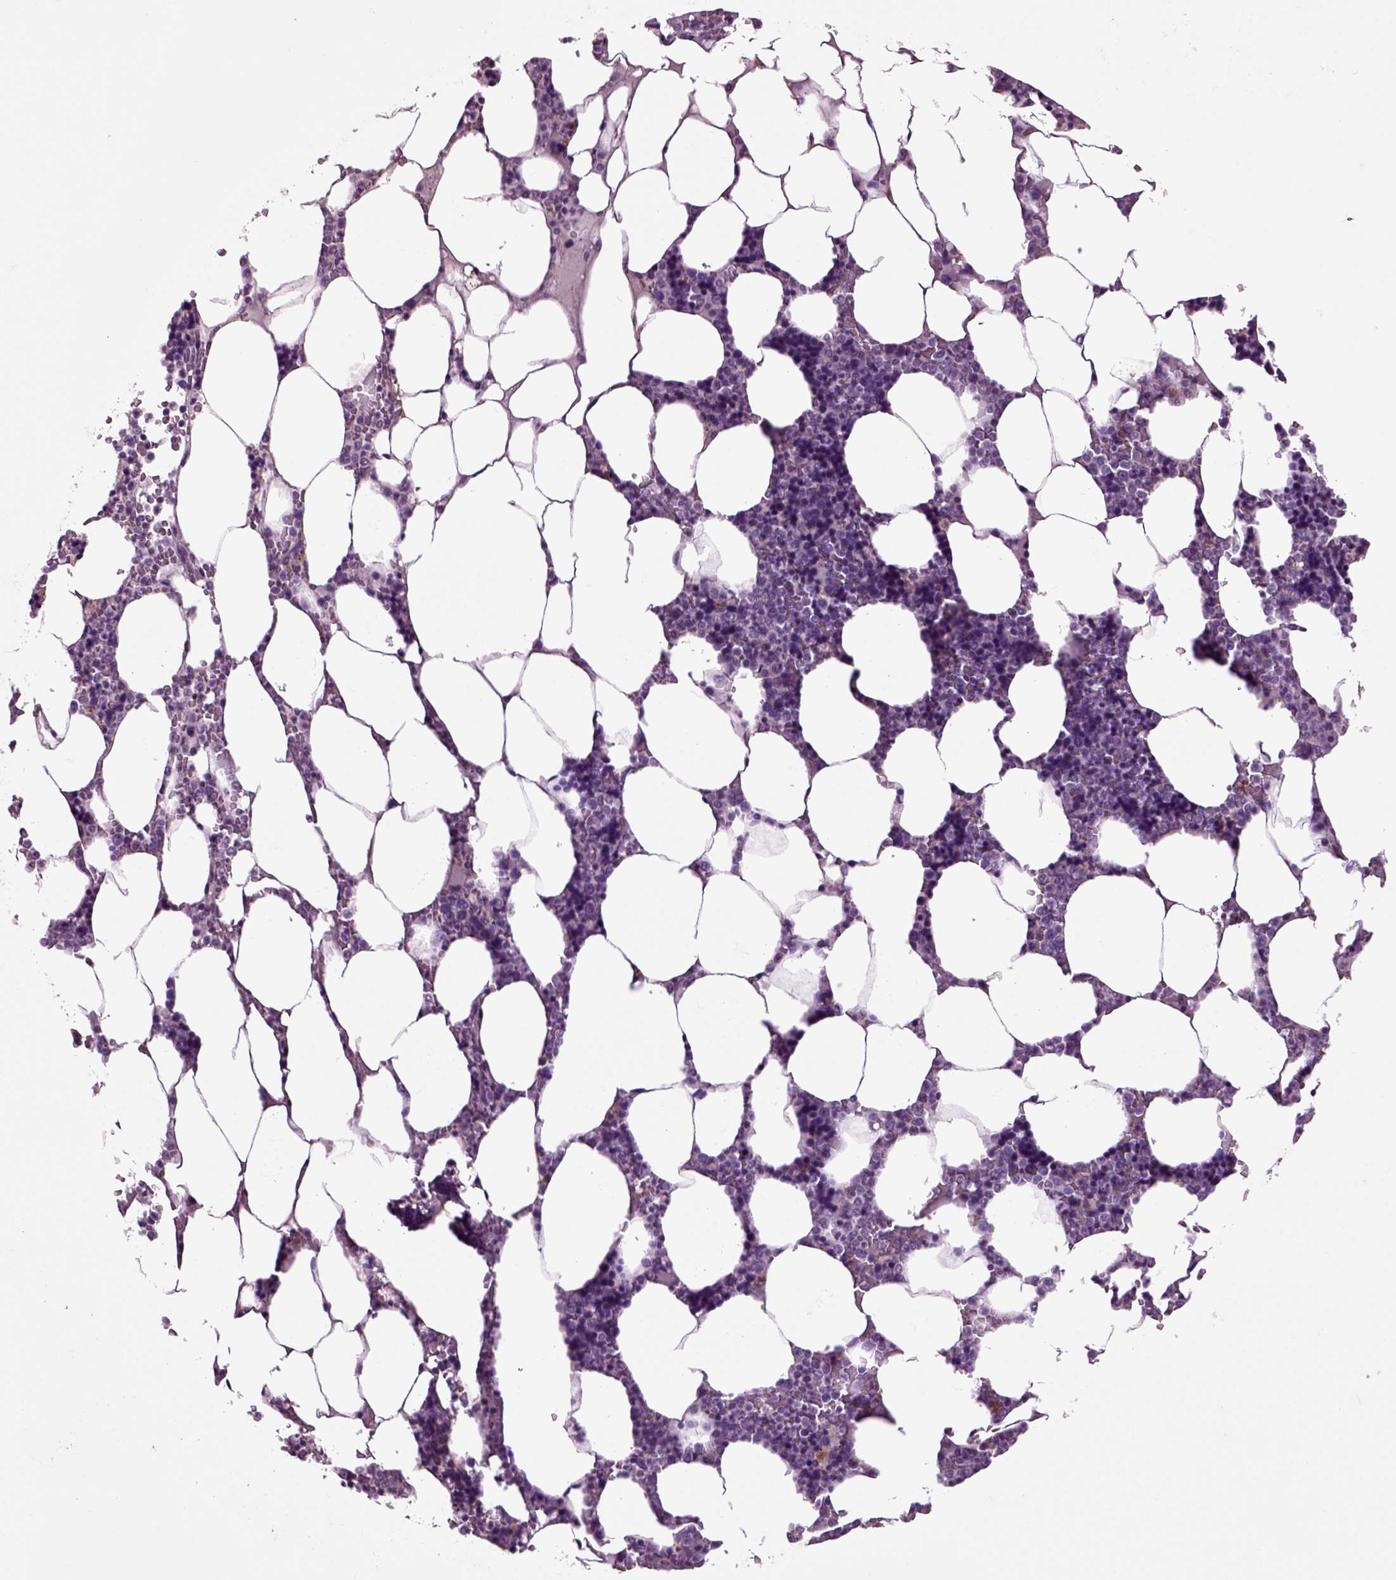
{"staining": {"intensity": "negative", "quantity": "none", "location": "none"}, "tissue": "bone marrow", "cell_type": "Hematopoietic cells", "image_type": "normal", "snomed": [{"axis": "morphology", "description": "Normal tissue, NOS"}, {"axis": "topography", "description": "Bone marrow"}], "caption": "Immunohistochemical staining of unremarkable human bone marrow shows no significant expression in hematopoietic cells. The staining was performed using DAB to visualize the protein expression in brown, while the nuclei were stained in blue with hematoxylin (Magnification: 20x).", "gene": "CRHR1", "patient": {"sex": "male", "age": 63}}